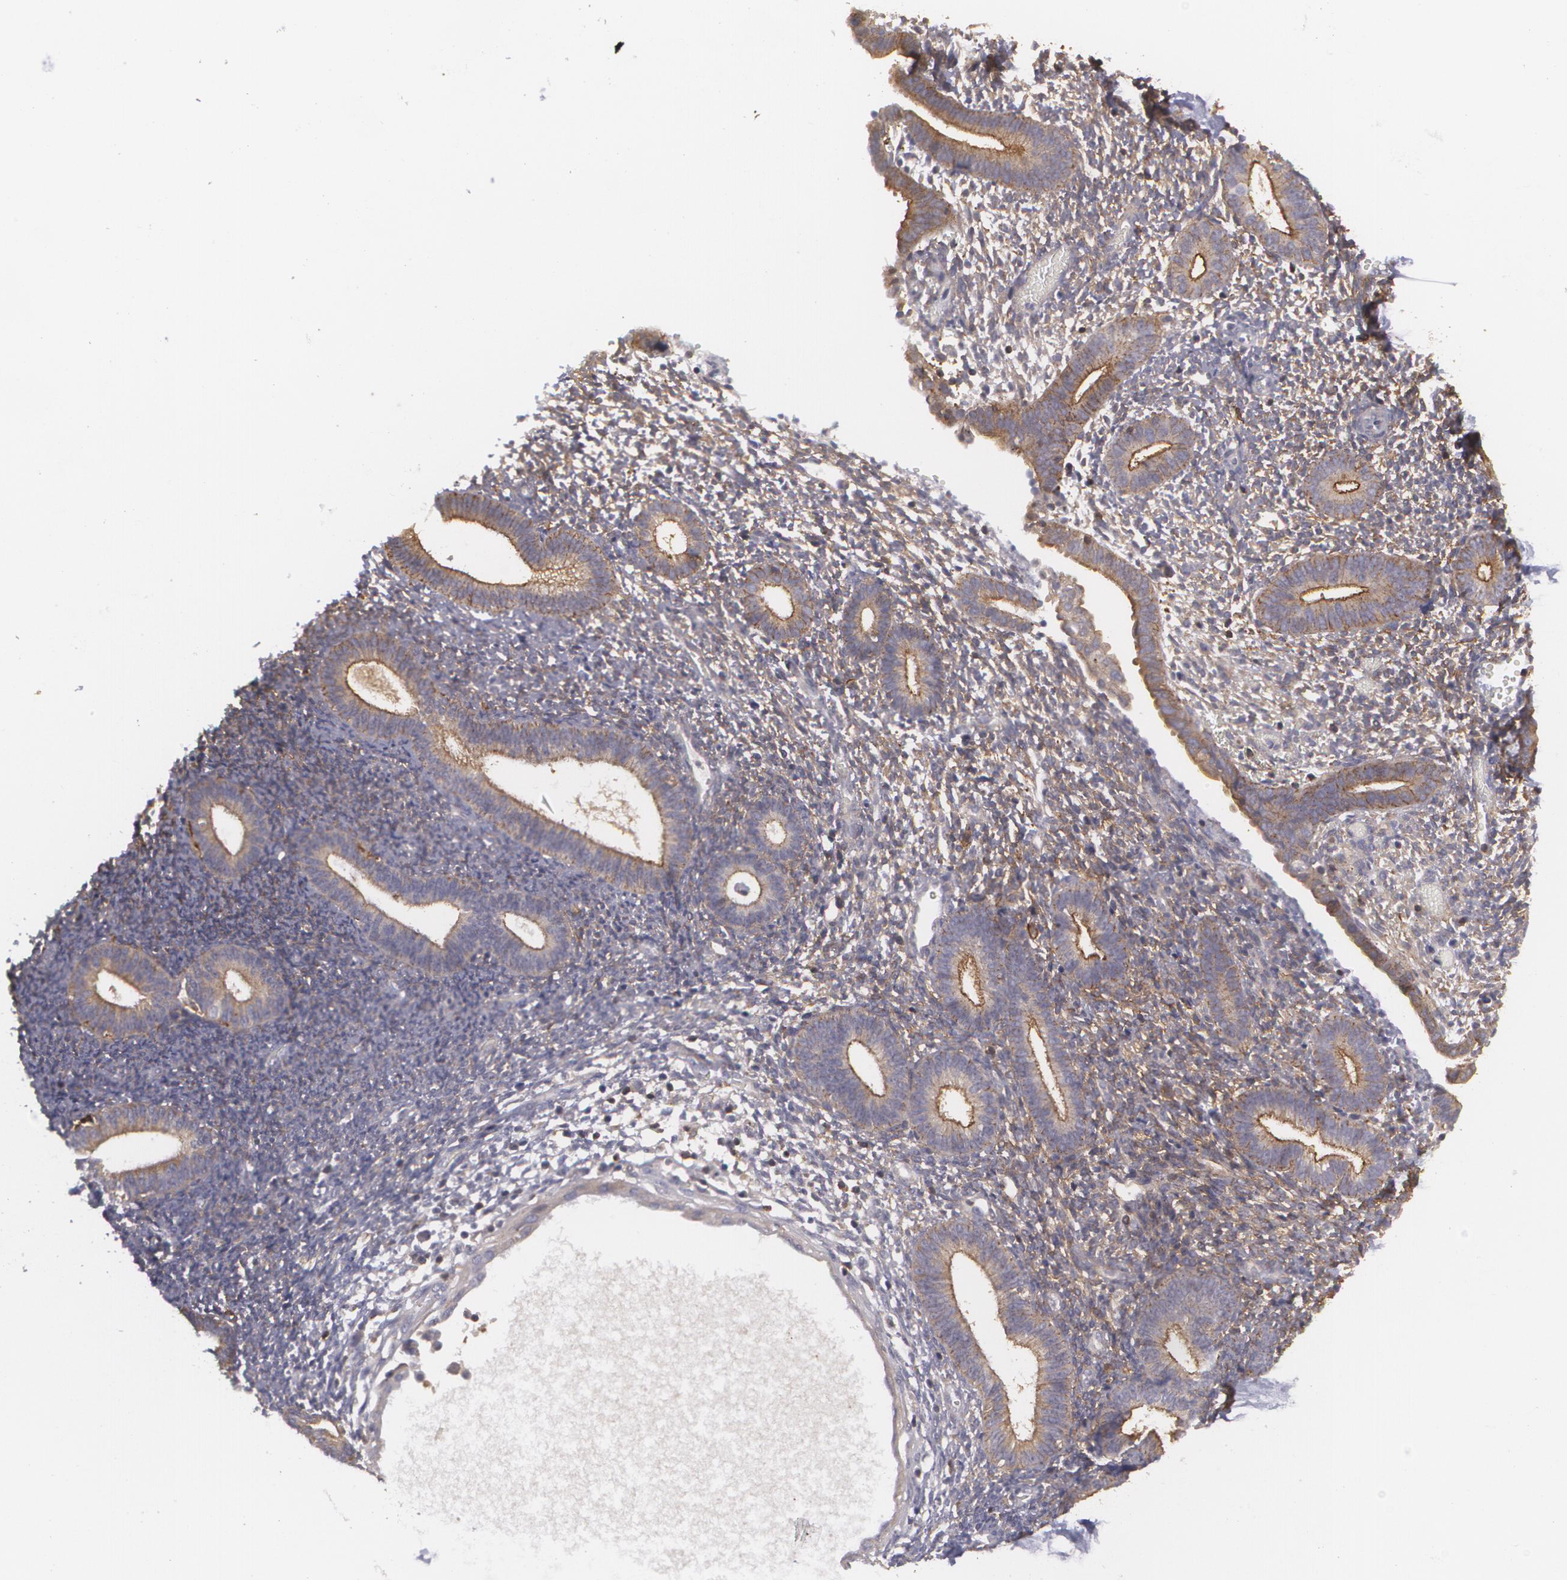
{"staining": {"intensity": "weak", "quantity": "25%-75%", "location": "cytoplasmic/membranous"}, "tissue": "endometrium", "cell_type": "Cells in endometrial stroma", "image_type": "normal", "snomed": [{"axis": "morphology", "description": "Normal tissue, NOS"}, {"axis": "topography", "description": "Smooth muscle"}, {"axis": "topography", "description": "Endometrium"}], "caption": "A high-resolution histopathology image shows IHC staining of benign endometrium, which exhibits weak cytoplasmic/membranous positivity in about 25%-75% of cells in endometrial stroma. Nuclei are stained in blue.", "gene": "BIN1", "patient": {"sex": "female", "age": 57}}